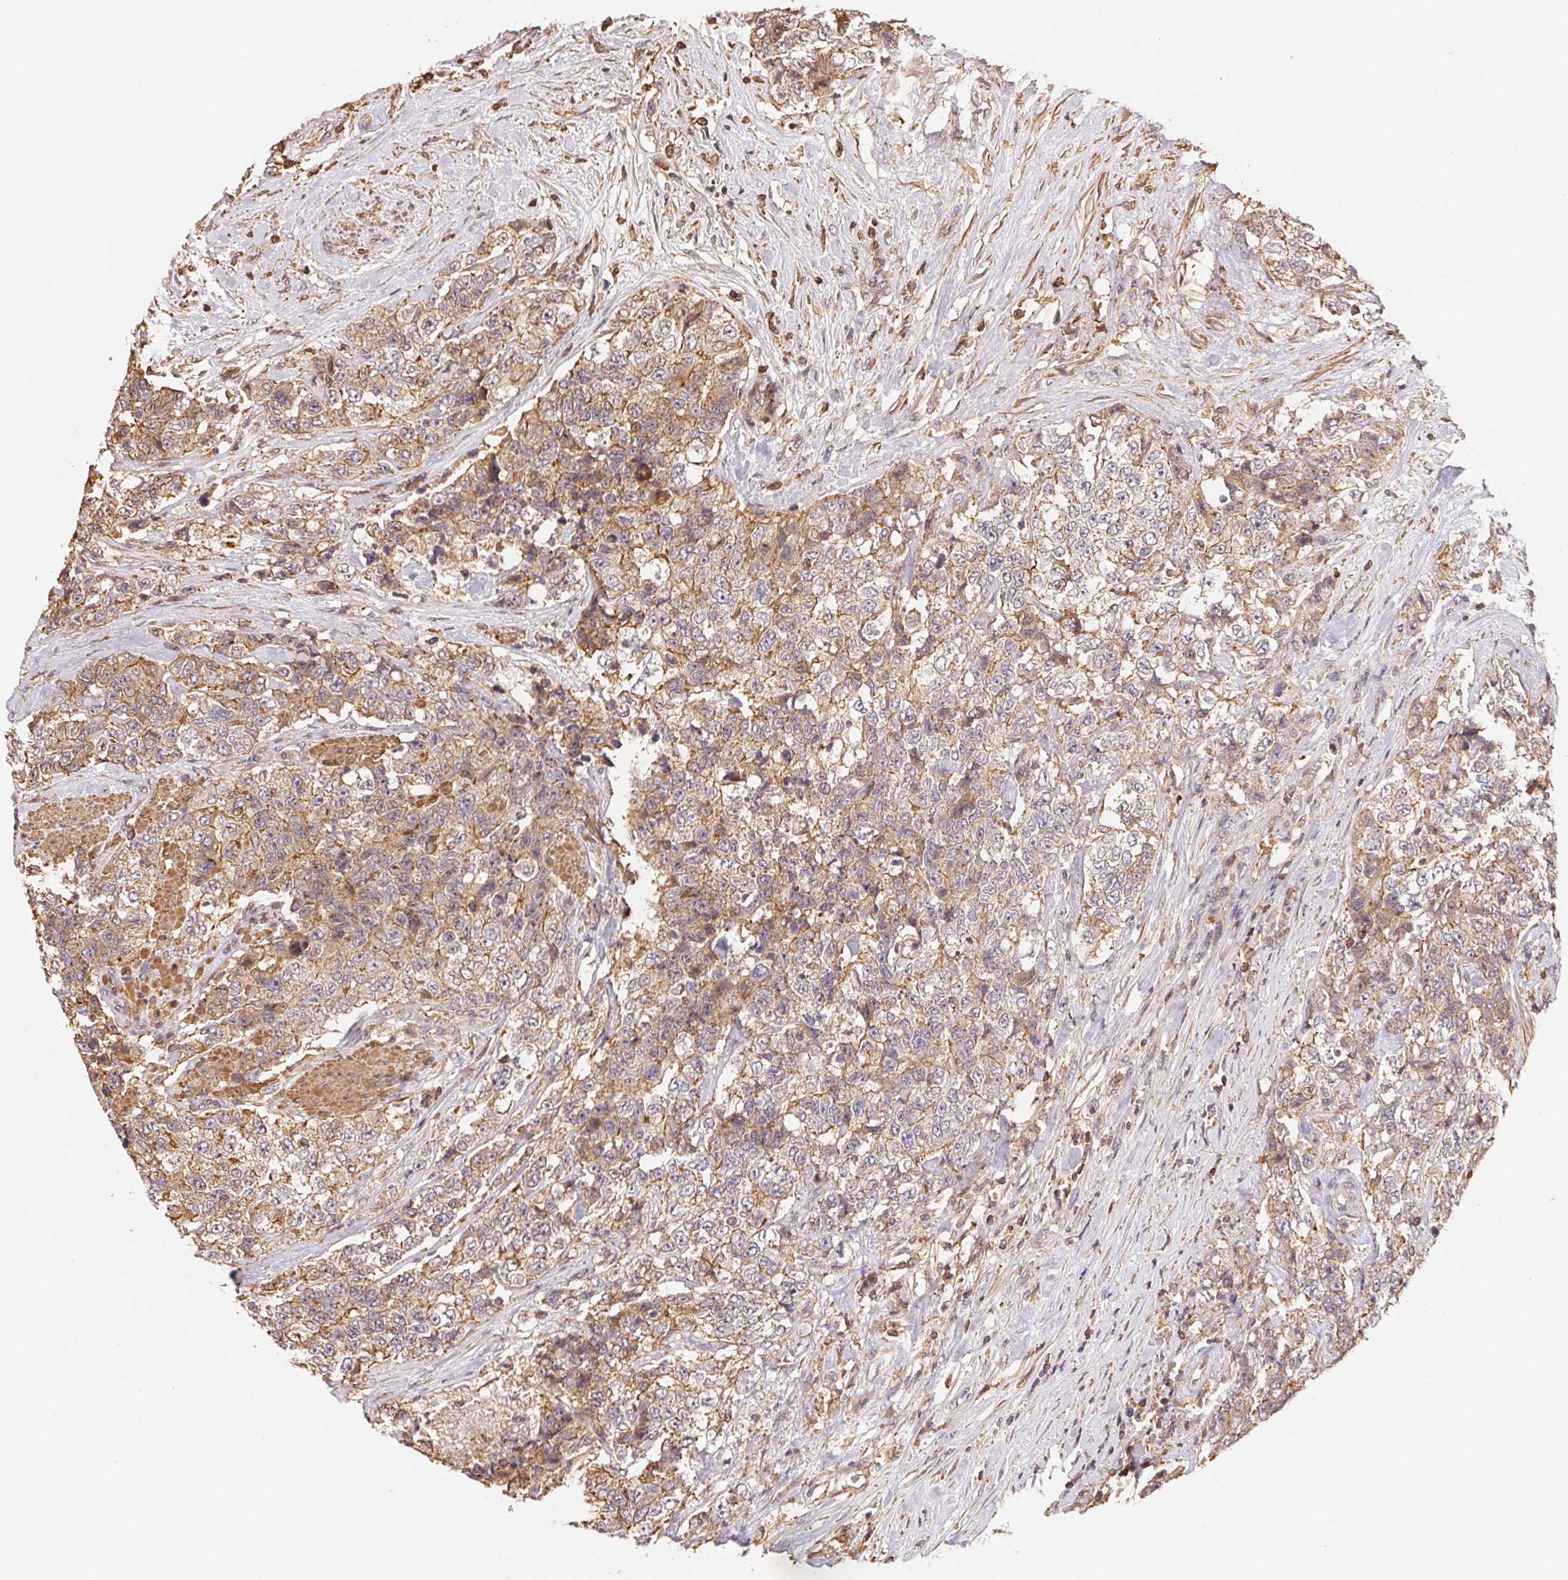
{"staining": {"intensity": "moderate", "quantity": ">75%", "location": "cytoplasmic/membranous"}, "tissue": "urothelial cancer", "cell_type": "Tumor cells", "image_type": "cancer", "snomed": [{"axis": "morphology", "description": "Urothelial carcinoma, High grade"}, {"axis": "topography", "description": "Urinary bladder"}], "caption": "An image of urothelial cancer stained for a protein shows moderate cytoplasmic/membranous brown staining in tumor cells.", "gene": "ATG10", "patient": {"sex": "female", "age": 78}}